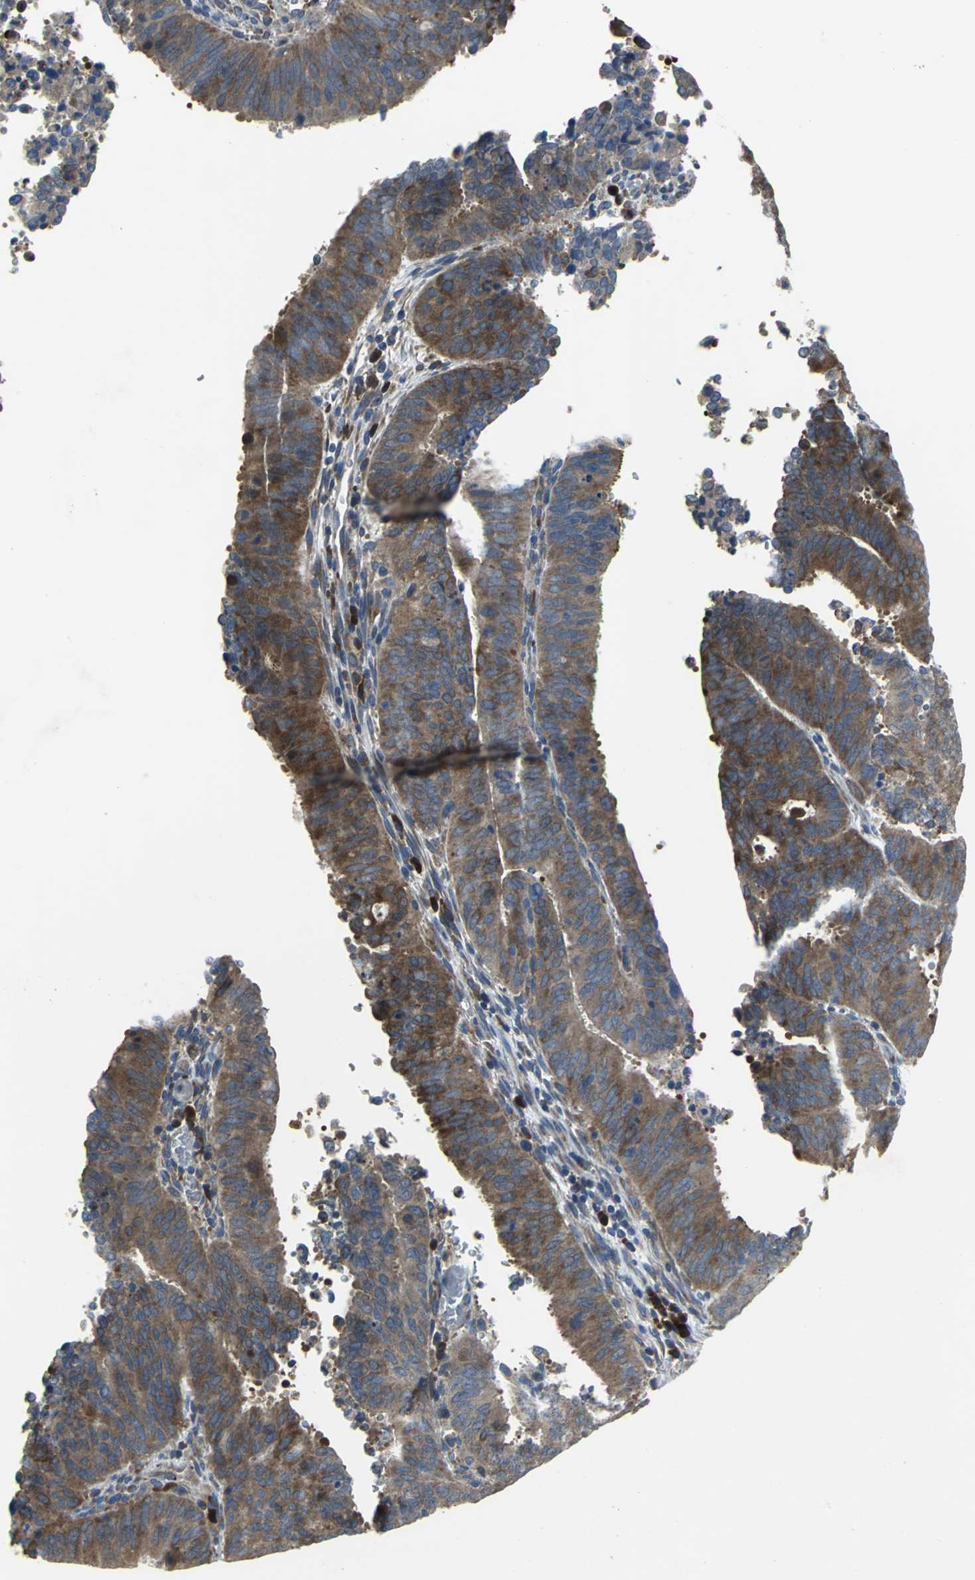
{"staining": {"intensity": "moderate", "quantity": ">75%", "location": "cytoplasmic/membranous"}, "tissue": "cervical cancer", "cell_type": "Tumor cells", "image_type": "cancer", "snomed": [{"axis": "morphology", "description": "Adenocarcinoma, NOS"}, {"axis": "topography", "description": "Cervix"}], "caption": "A histopathology image of adenocarcinoma (cervical) stained for a protein demonstrates moderate cytoplasmic/membranous brown staining in tumor cells.", "gene": "EIF5A", "patient": {"sex": "female", "age": 44}}